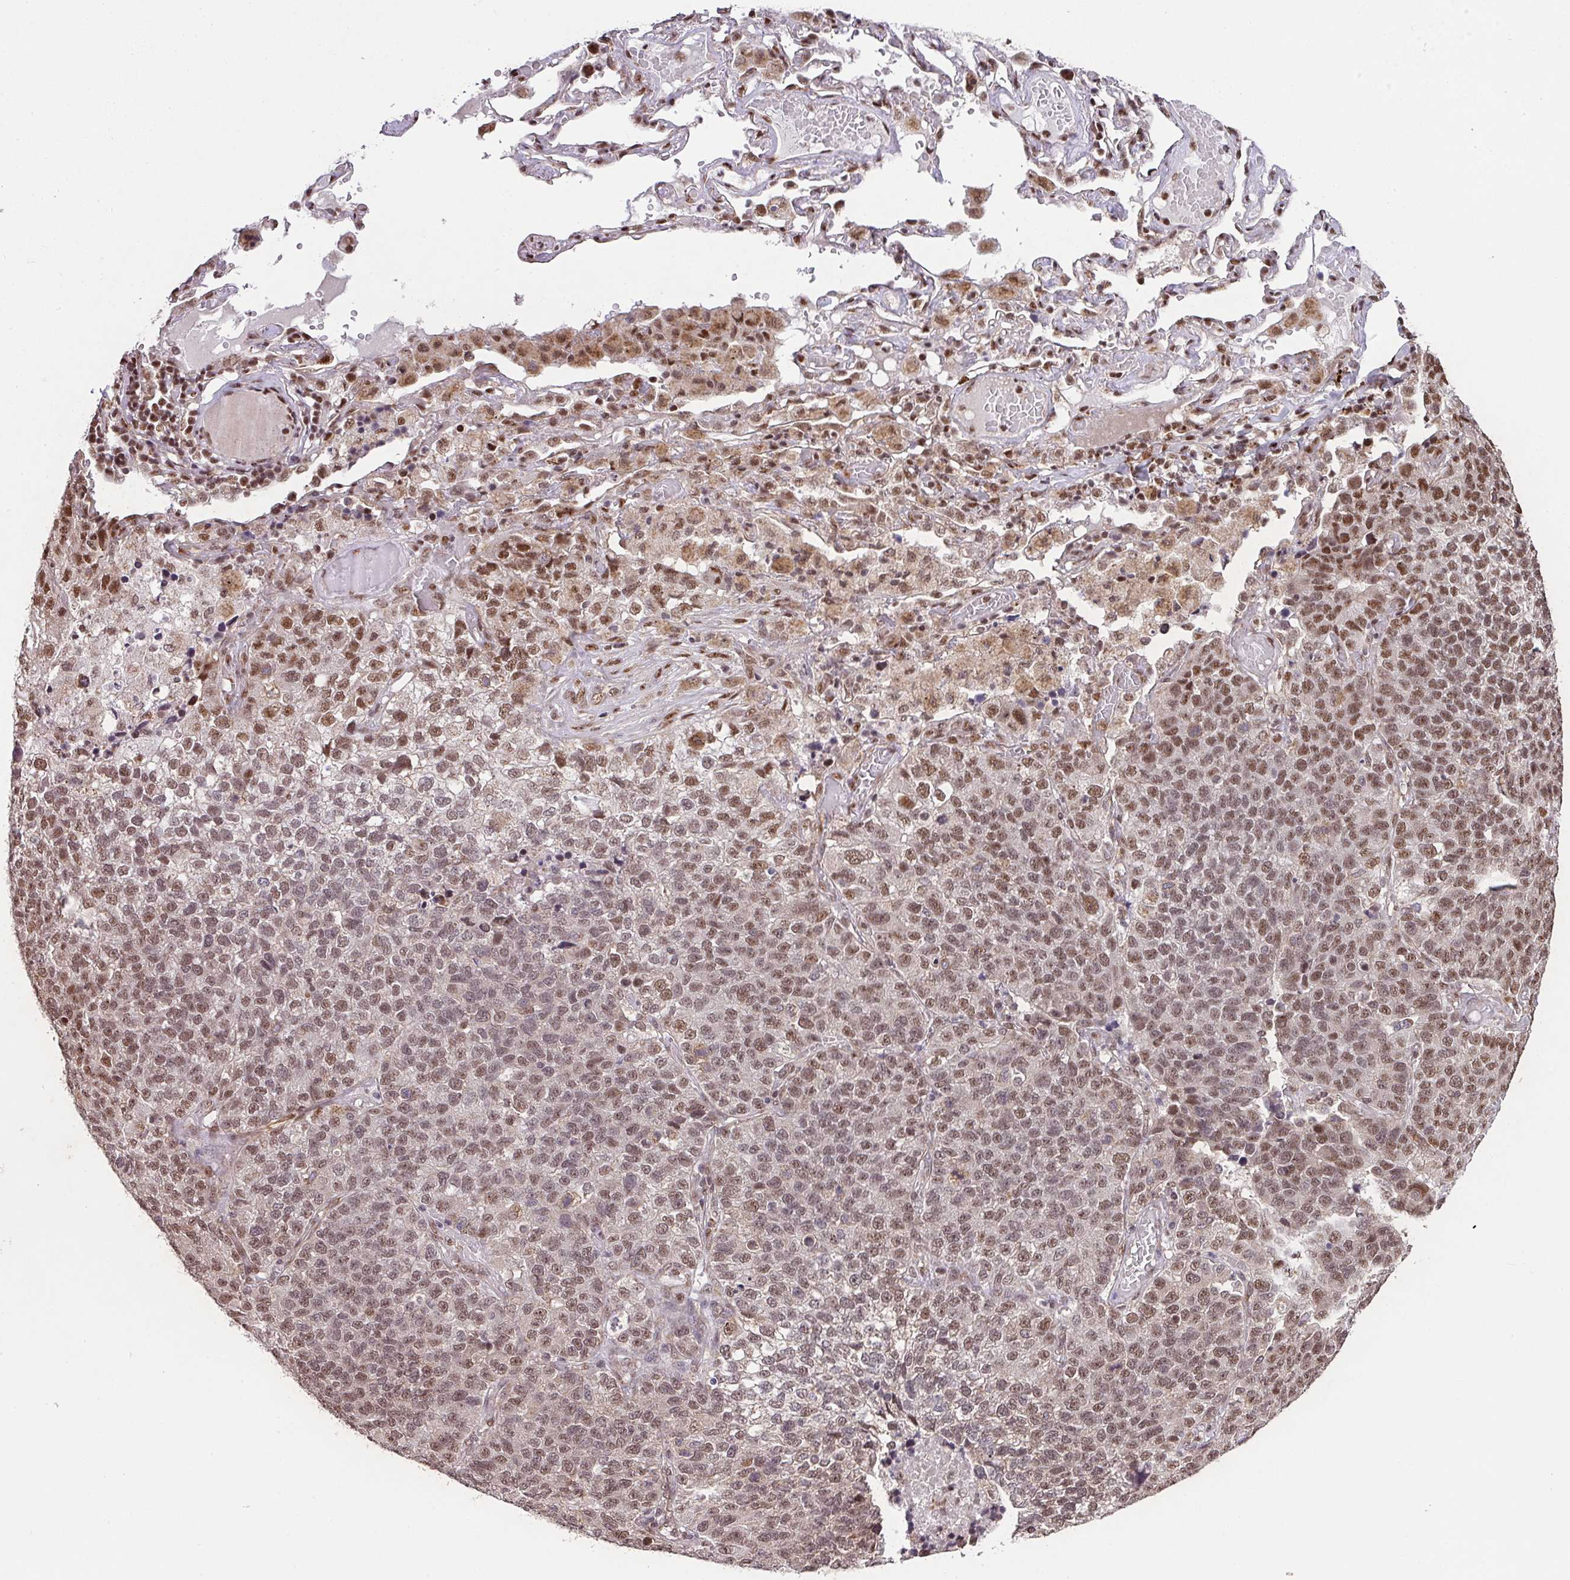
{"staining": {"intensity": "moderate", "quantity": ">75%", "location": "nuclear"}, "tissue": "lung cancer", "cell_type": "Tumor cells", "image_type": "cancer", "snomed": [{"axis": "morphology", "description": "Adenocarcinoma, NOS"}, {"axis": "topography", "description": "Lung"}], "caption": "Immunohistochemical staining of human lung cancer (adenocarcinoma) reveals moderate nuclear protein positivity in approximately >75% of tumor cells. (Brightfield microscopy of DAB IHC at high magnification).", "gene": "PLK1", "patient": {"sex": "male", "age": 49}}